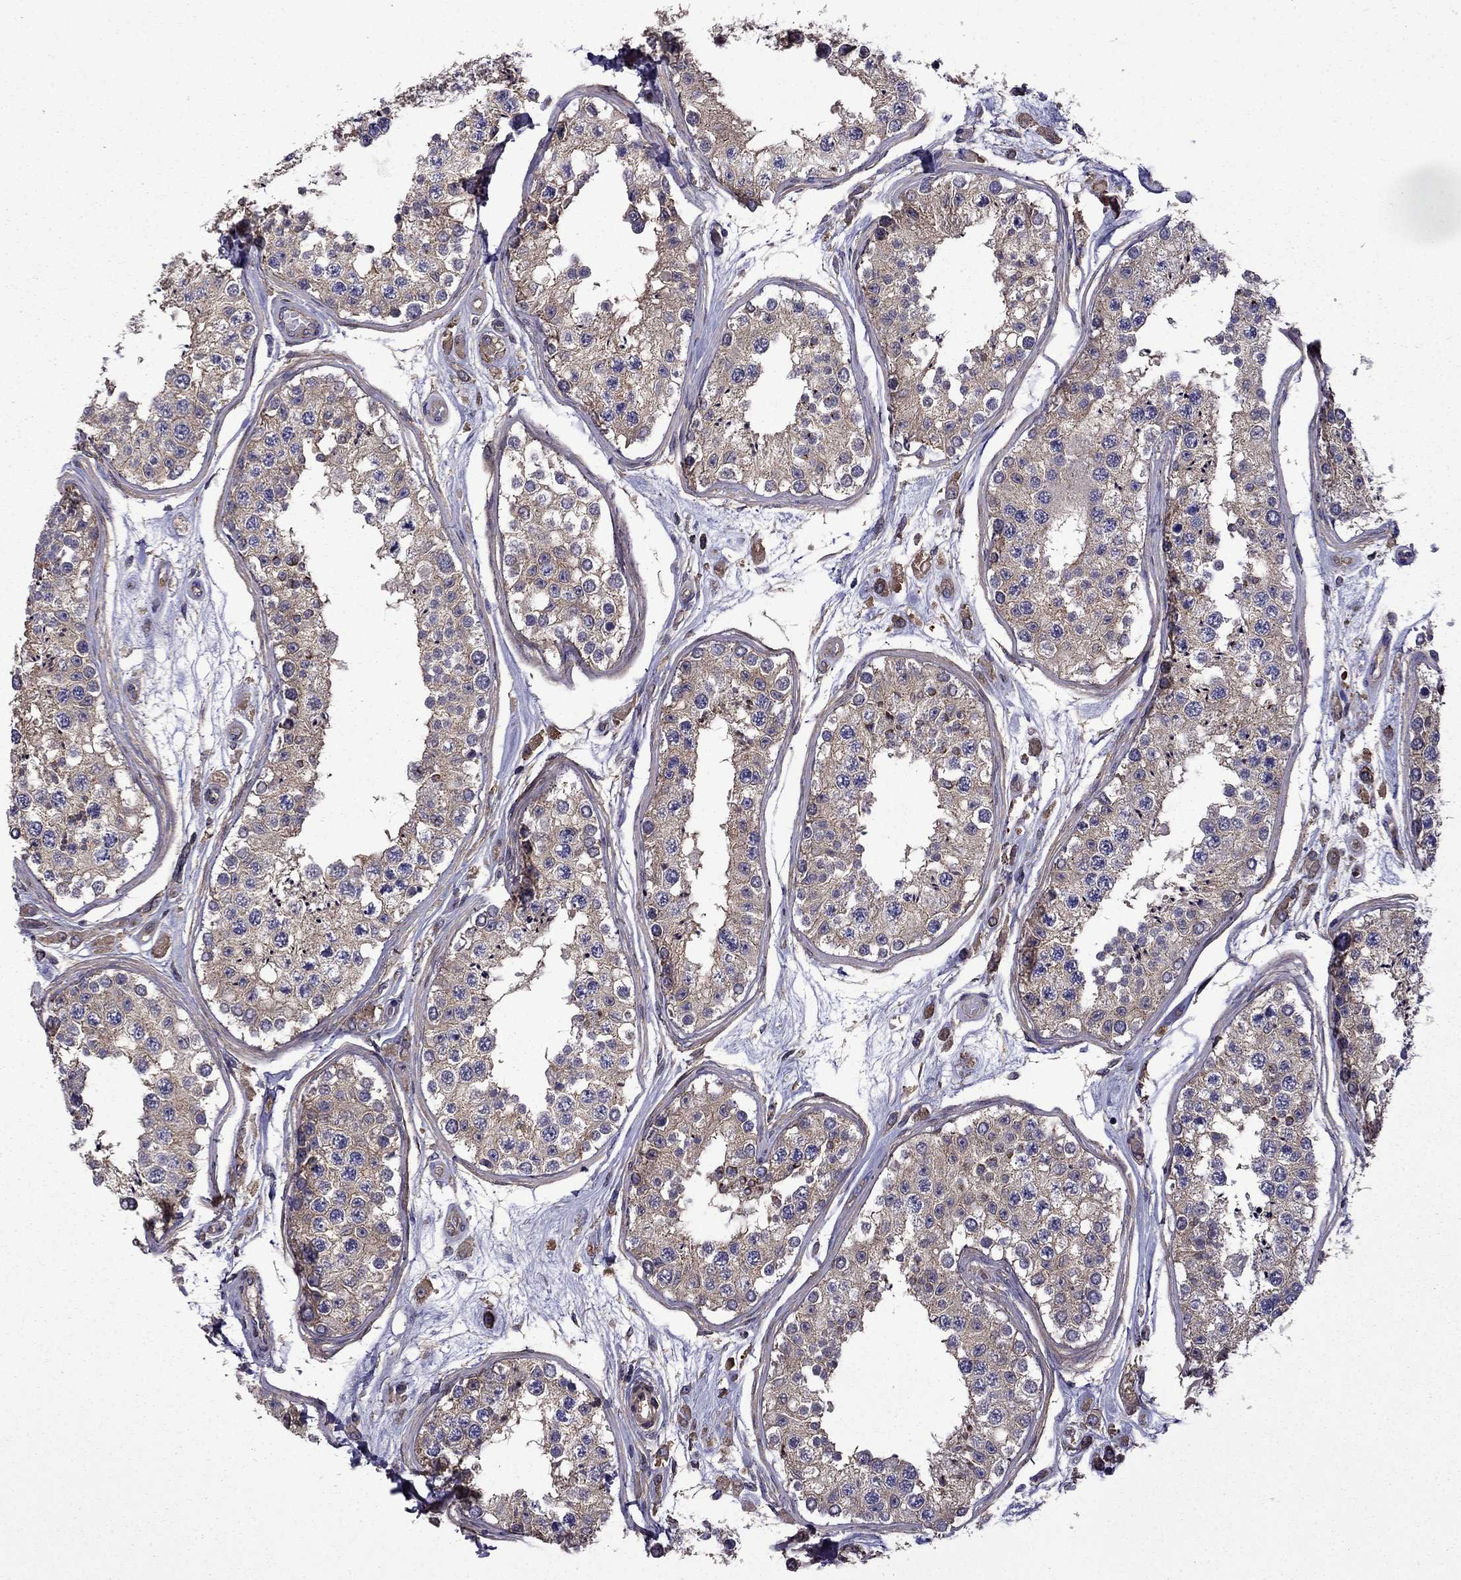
{"staining": {"intensity": "moderate", "quantity": ">75%", "location": "cytoplasmic/membranous"}, "tissue": "testis", "cell_type": "Cells in seminiferous ducts", "image_type": "normal", "snomed": [{"axis": "morphology", "description": "Normal tissue, NOS"}, {"axis": "topography", "description": "Testis"}], "caption": "Protein expression by immunohistochemistry (IHC) reveals moderate cytoplasmic/membranous expression in about >75% of cells in seminiferous ducts in normal testis. (brown staining indicates protein expression, while blue staining denotes nuclei).", "gene": "ITGB1", "patient": {"sex": "male", "age": 25}}